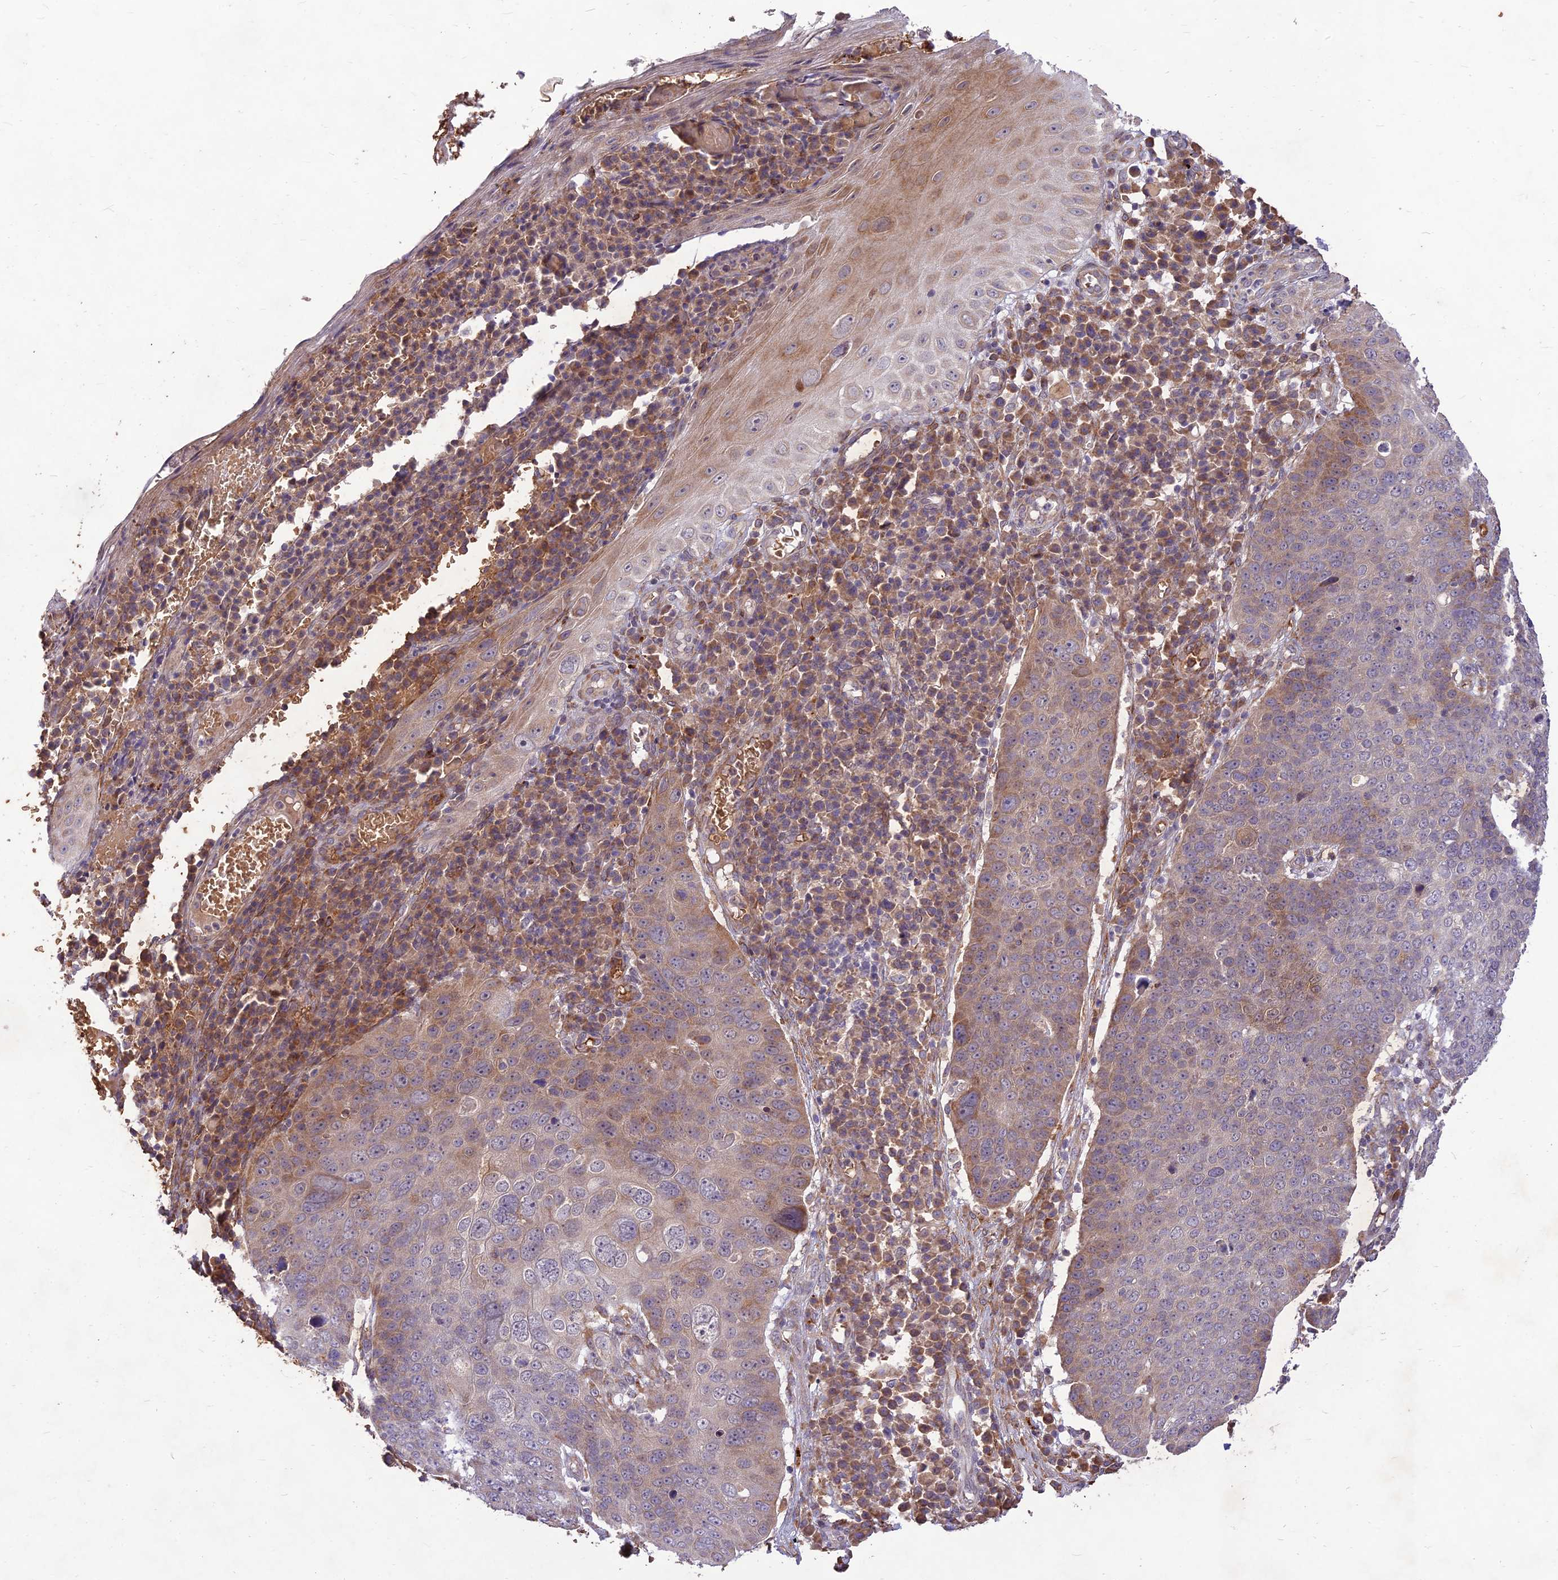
{"staining": {"intensity": "weak", "quantity": "<25%", "location": "cytoplasmic/membranous"}, "tissue": "skin cancer", "cell_type": "Tumor cells", "image_type": "cancer", "snomed": [{"axis": "morphology", "description": "Squamous cell carcinoma, NOS"}, {"axis": "topography", "description": "Skin"}], "caption": "A histopathology image of human skin cancer (squamous cell carcinoma) is negative for staining in tumor cells.", "gene": "PPP1R11", "patient": {"sex": "male", "age": 71}}